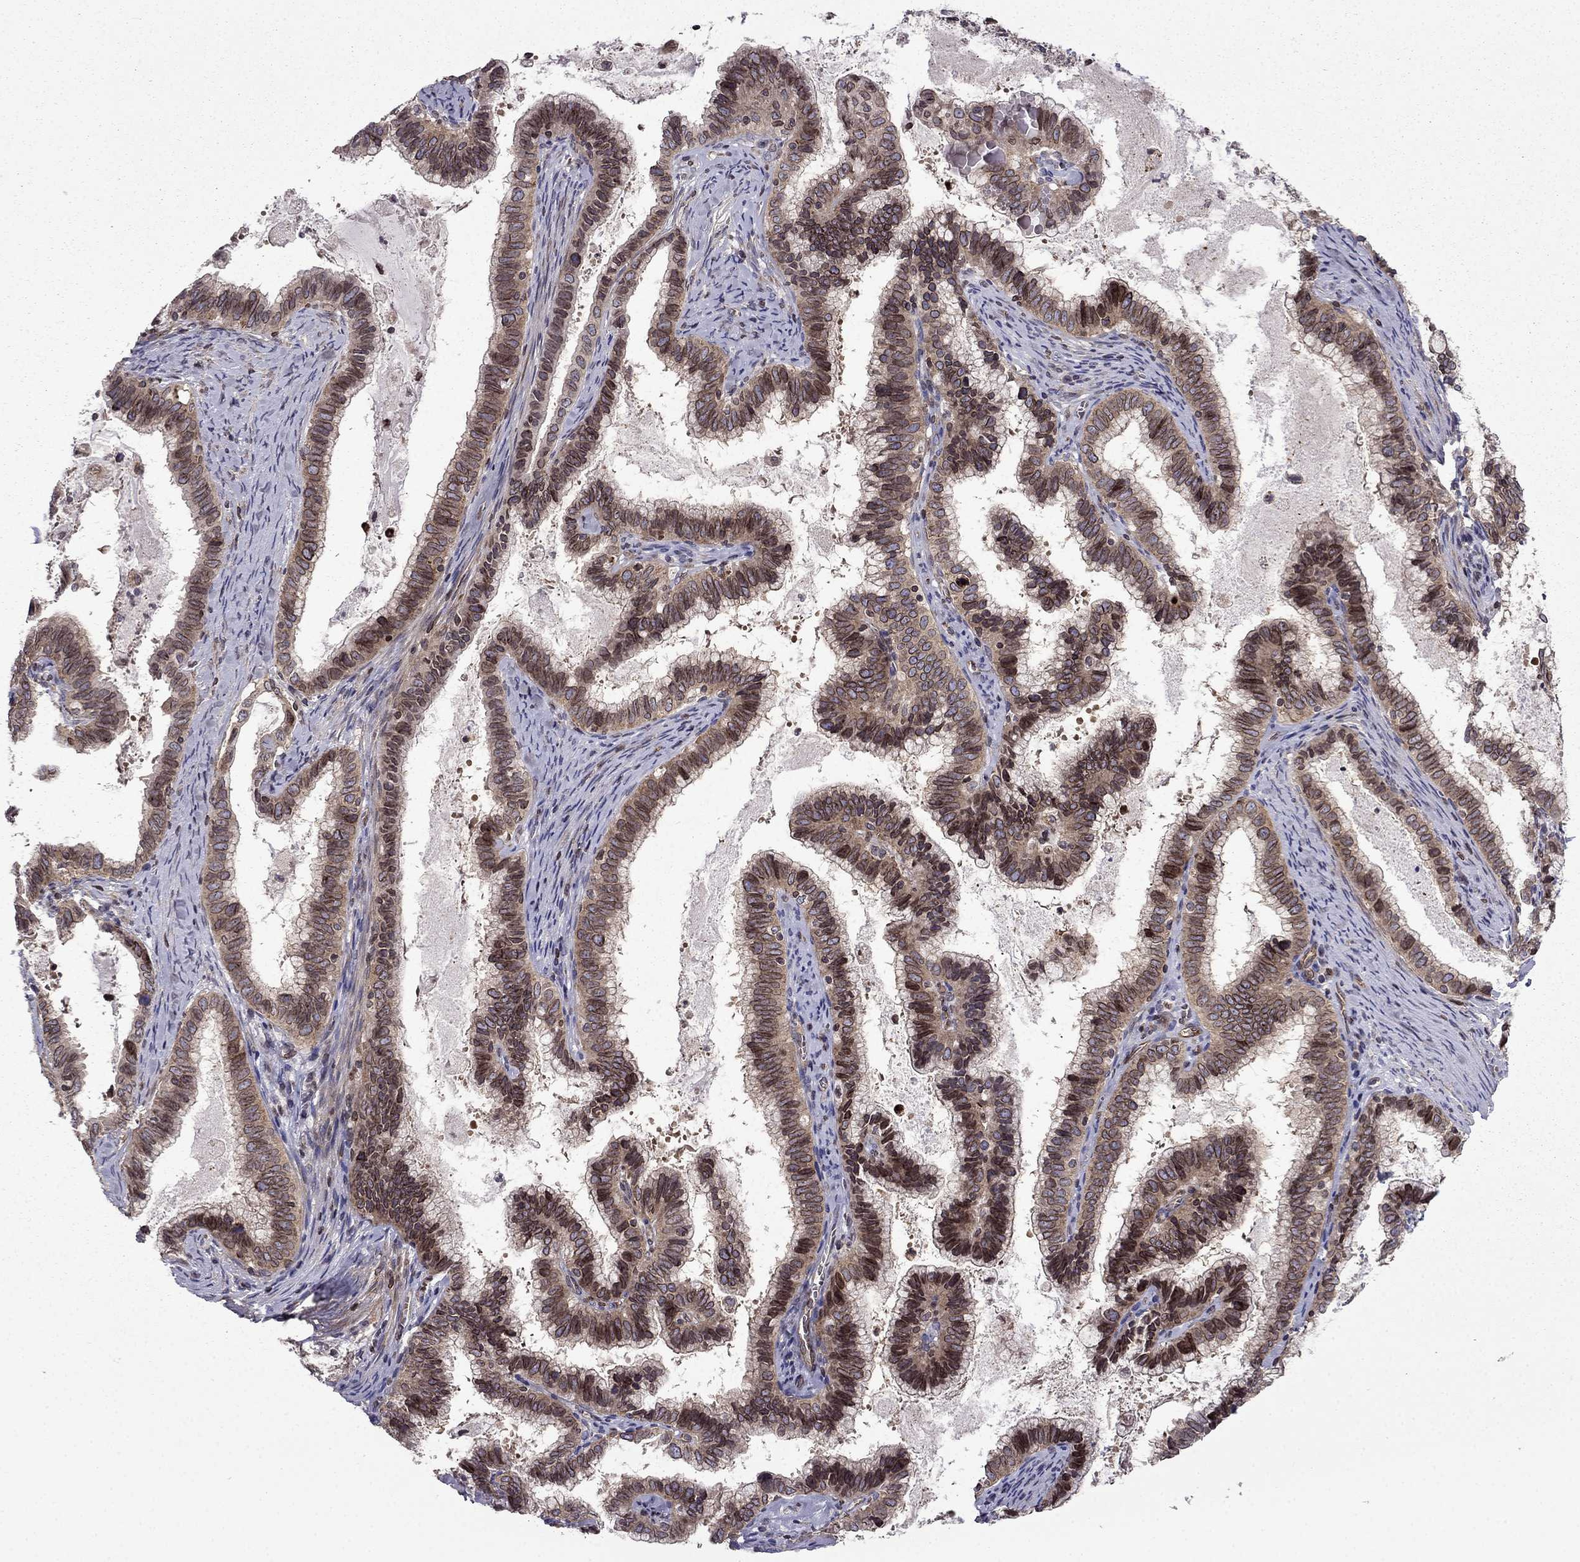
{"staining": {"intensity": "moderate", "quantity": "25%-75%", "location": "cytoplasmic/membranous,nuclear"}, "tissue": "cervical cancer", "cell_type": "Tumor cells", "image_type": "cancer", "snomed": [{"axis": "morphology", "description": "Adenocarcinoma, NOS"}, {"axis": "topography", "description": "Cervix"}], "caption": "DAB immunohistochemical staining of human adenocarcinoma (cervical) shows moderate cytoplasmic/membranous and nuclear protein positivity in approximately 25%-75% of tumor cells.", "gene": "CDC42BPA", "patient": {"sex": "female", "age": 61}}